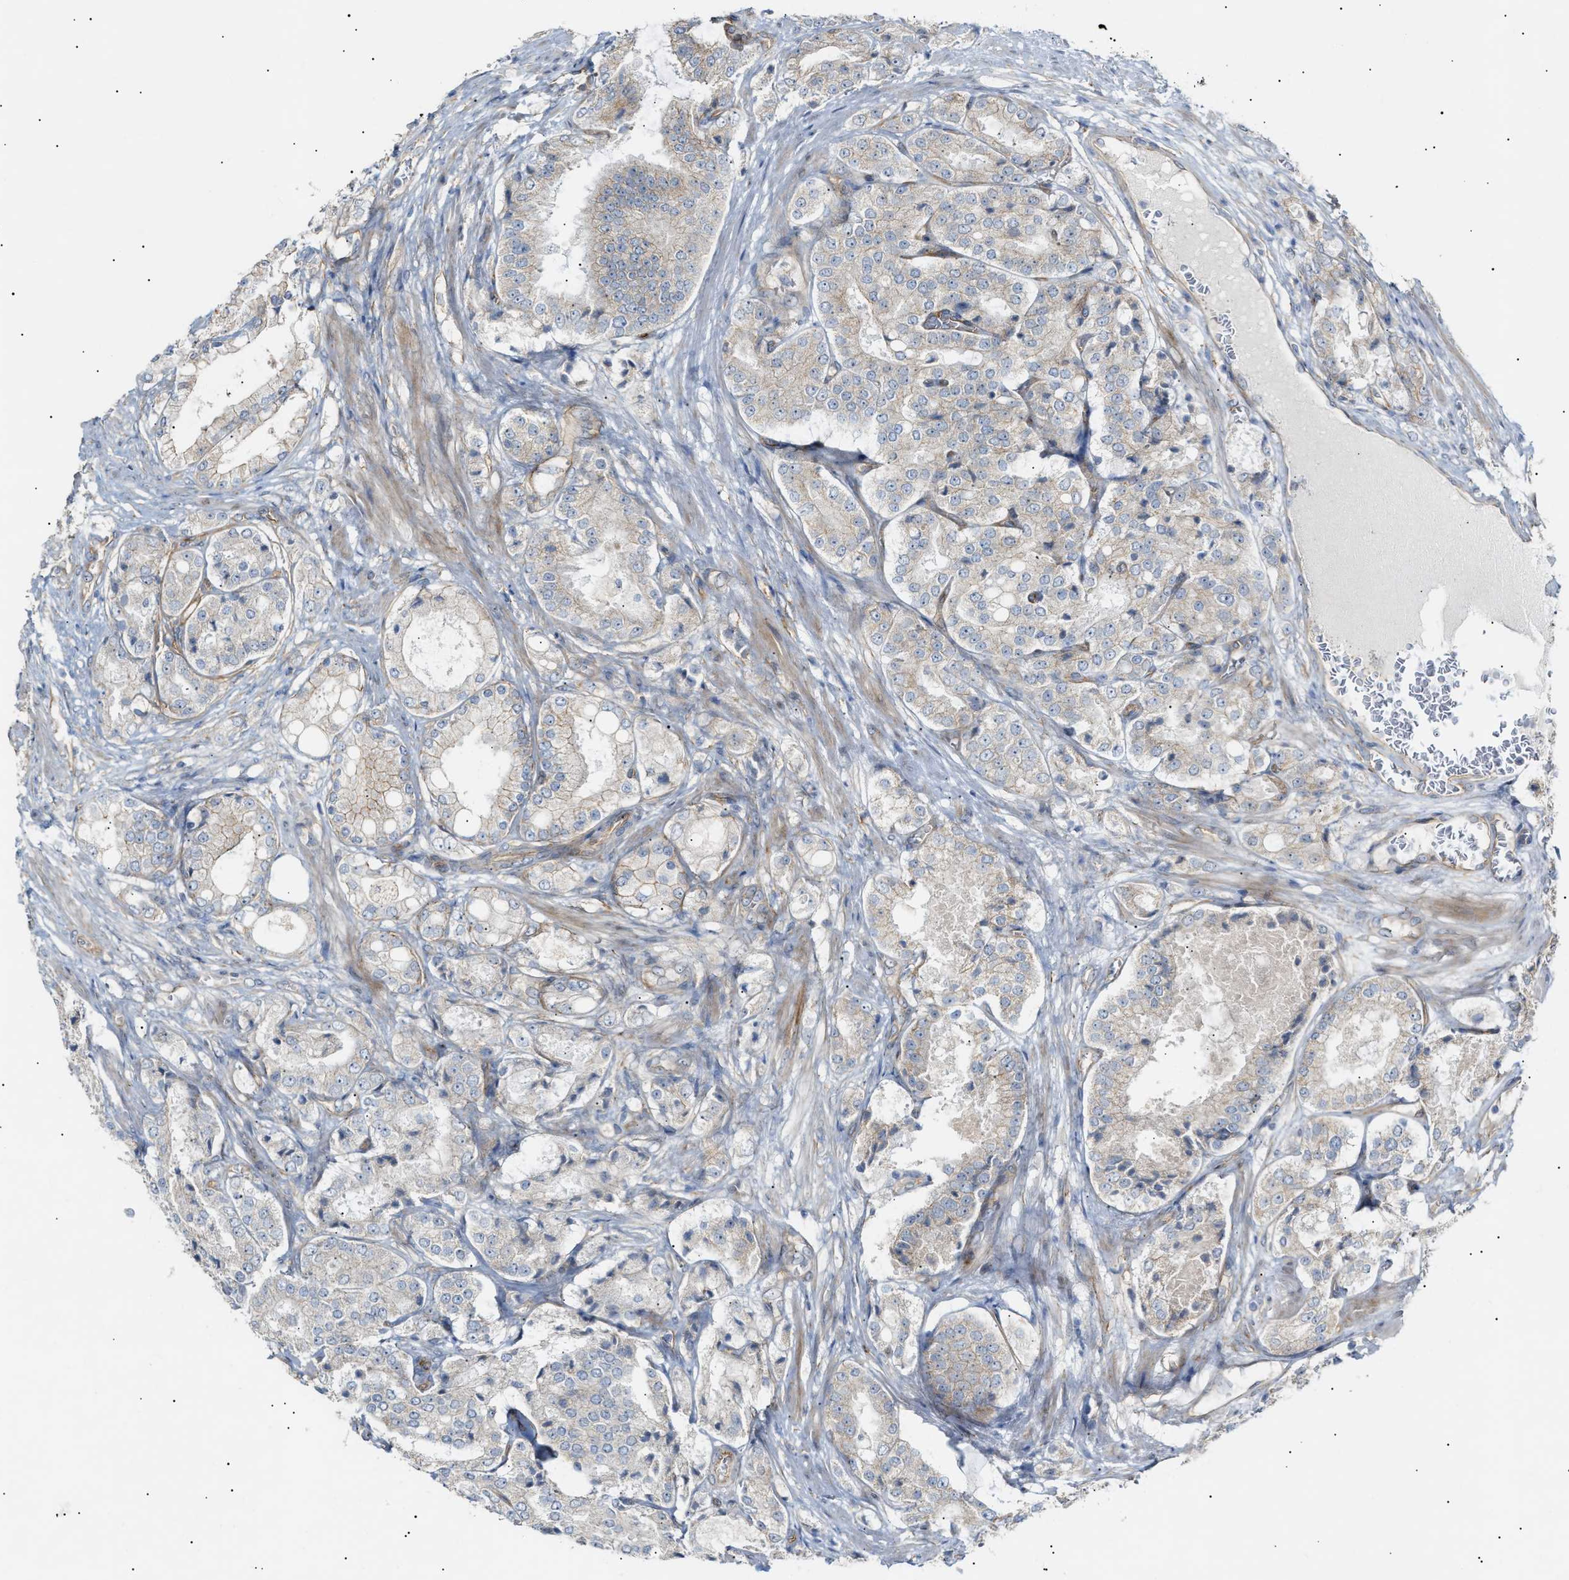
{"staining": {"intensity": "weak", "quantity": "<25%", "location": "cytoplasmic/membranous"}, "tissue": "prostate cancer", "cell_type": "Tumor cells", "image_type": "cancer", "snomed": [{"axis": "morphology", "description": "Adenocarcinoma, High grade"}, {"axis": "topography", "description": "Prostate"}], "caption": "DAB (3,3'-diaminobenzidine) immunohistochemical staining of human prostate cancer displays no significant positivity in tumor cells.", "gene": "ZFHX2", "patient": {"sex": "male", "age": 65}}